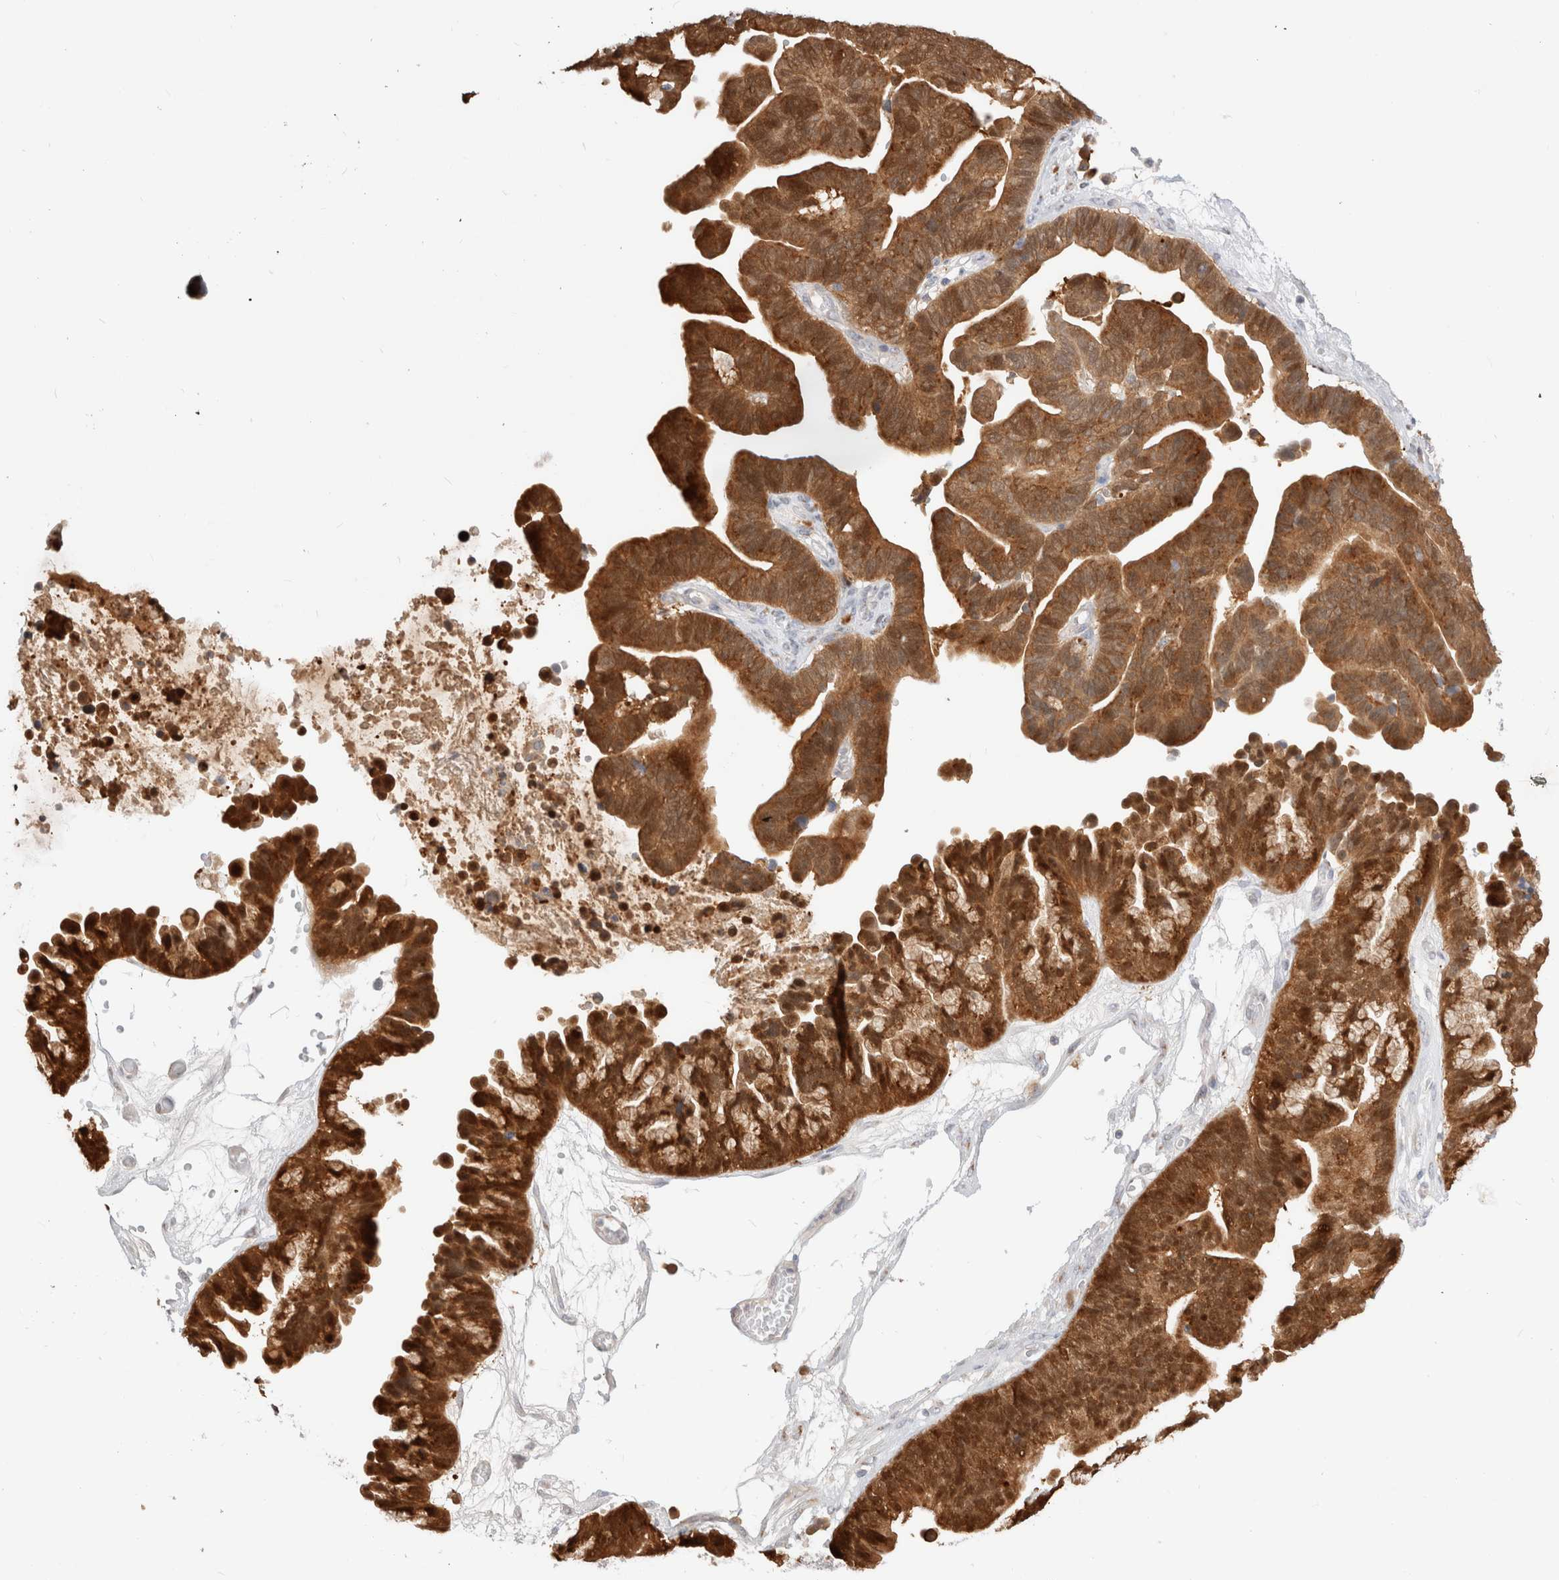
{"staining": {"intensity": "strong", "quantity": ">75%", "location": "cytoplasmic/membranous,nuclear"}, "tissue": "ovarian cancer", "cell_type": "Tumor cells", "image_type": "cancer", "snomed": [{"axis": "morphology", "description": "Cystadenocarcinoma, serous, NOS"}, {"axis": "topography", "description": "Ovary"}], "caption": "High-power microscopy captured an immunohistochemistry photomicrograph of ovarian serous cystadenocarcinoma, revealing strong cytoplasmic/membranous and nuclear expression in about >75% of tumor cells.", "gene": "EFCAB13", "patient": {"sex": "female", "age": 56}}